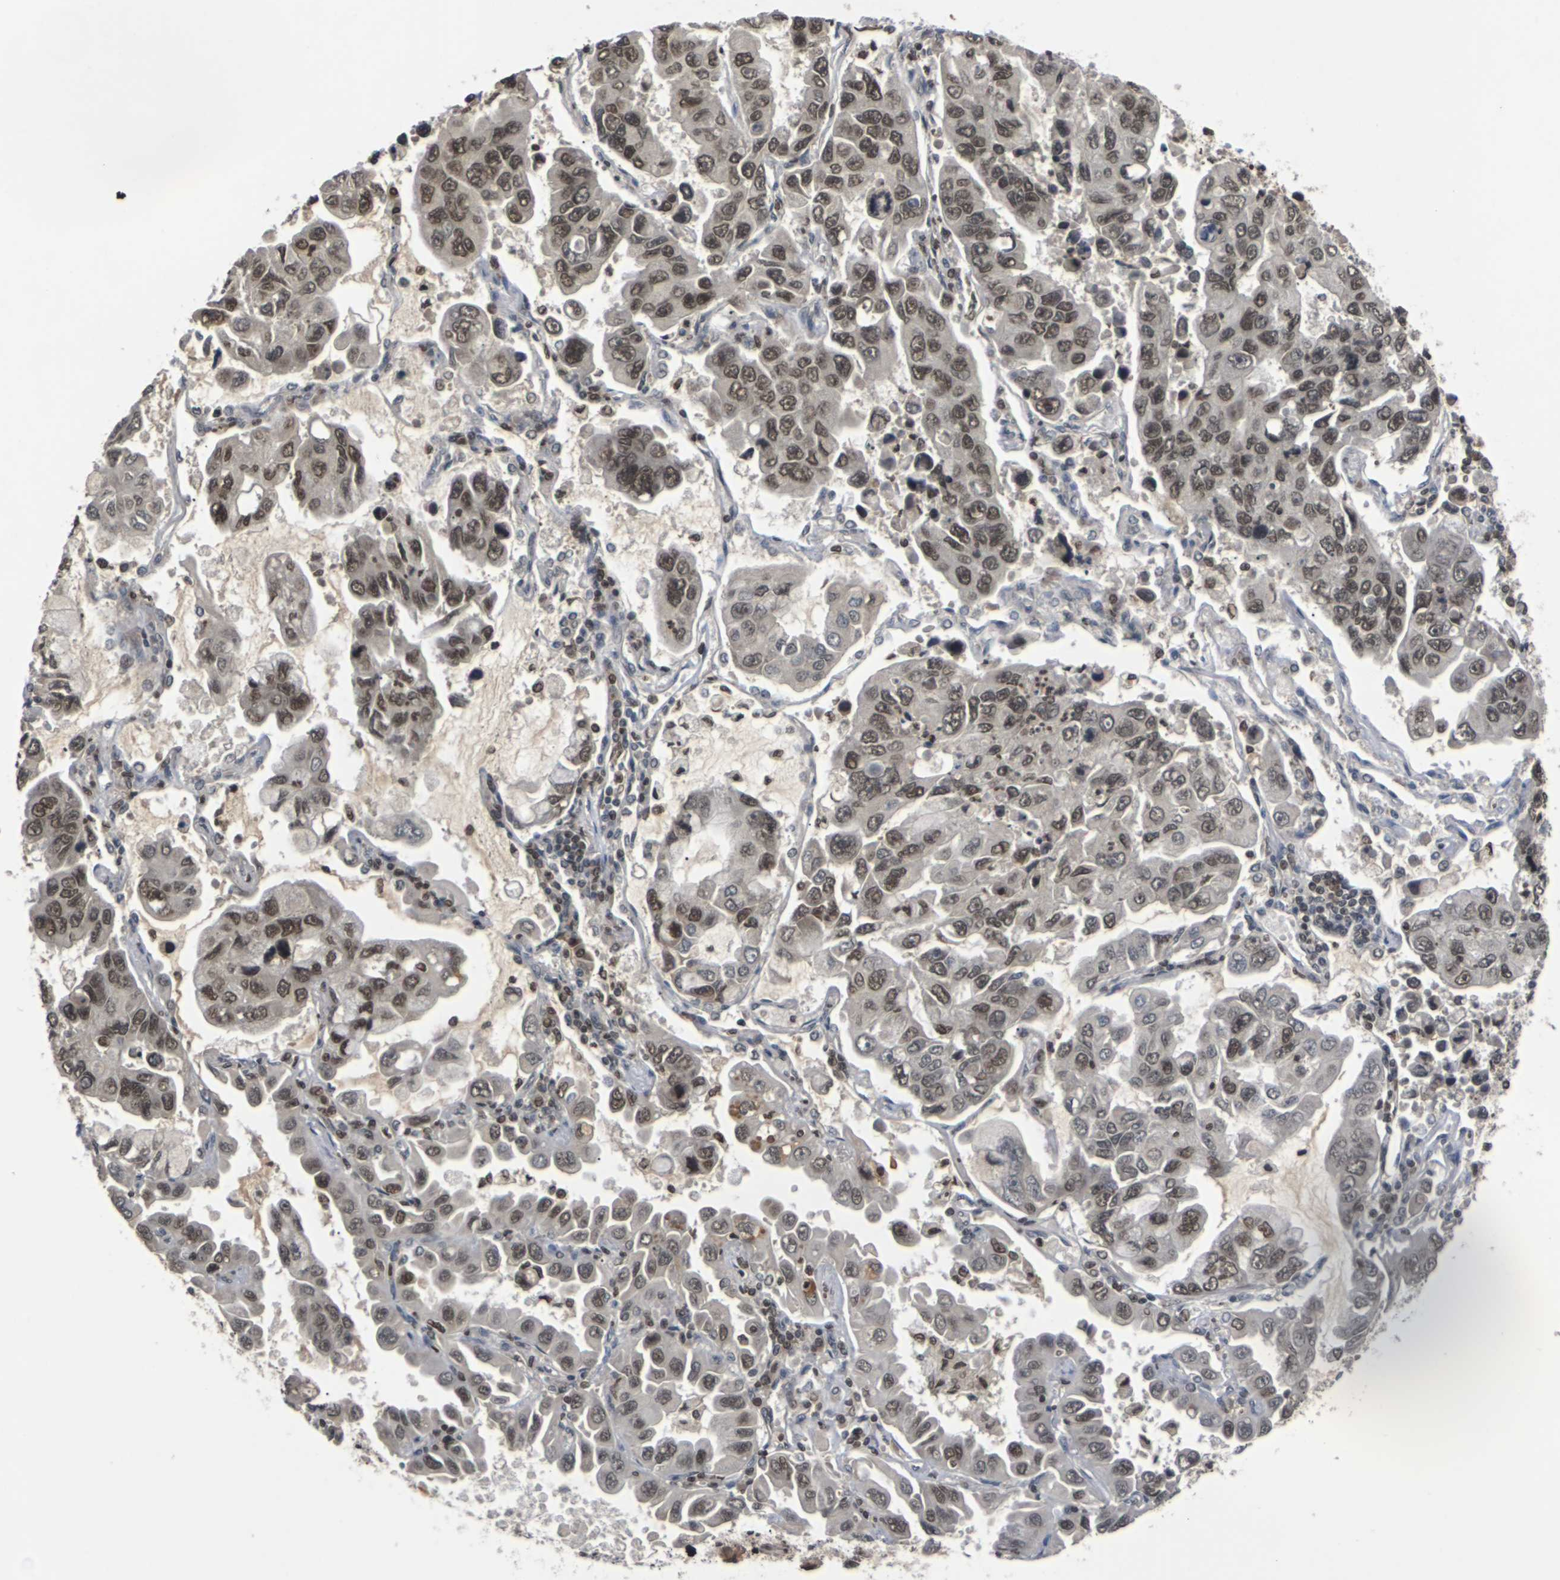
{"staining": {"intensity": "moderate", "quantity": ">75%", "location": "cytoplasmic/membranous,nuclear"}, "tissue": "lung cancer", "cell_type": "Tumor cells", "image_type": "cancer", "snomed": [{"axis": "morphology", "description": "Adenocarcinoma, NOS"}, {"axis": "topography", "description": "Lung"}], "caption": "The micrograph exhibits immunohistochemical staining of adenocarcinoma (lung). There is moderate cytoplasmic/membranous and nuclear staining is identified in approximately >75% of tumor cells. The protein is stained brown, and the nuclei are stained in blue (DAB (3,3'-diaminobenzidine) IHC with brightfield microscopy, high magnification).", "gene": "NELFA", "patient": {"sex": "male", "age": 64}}